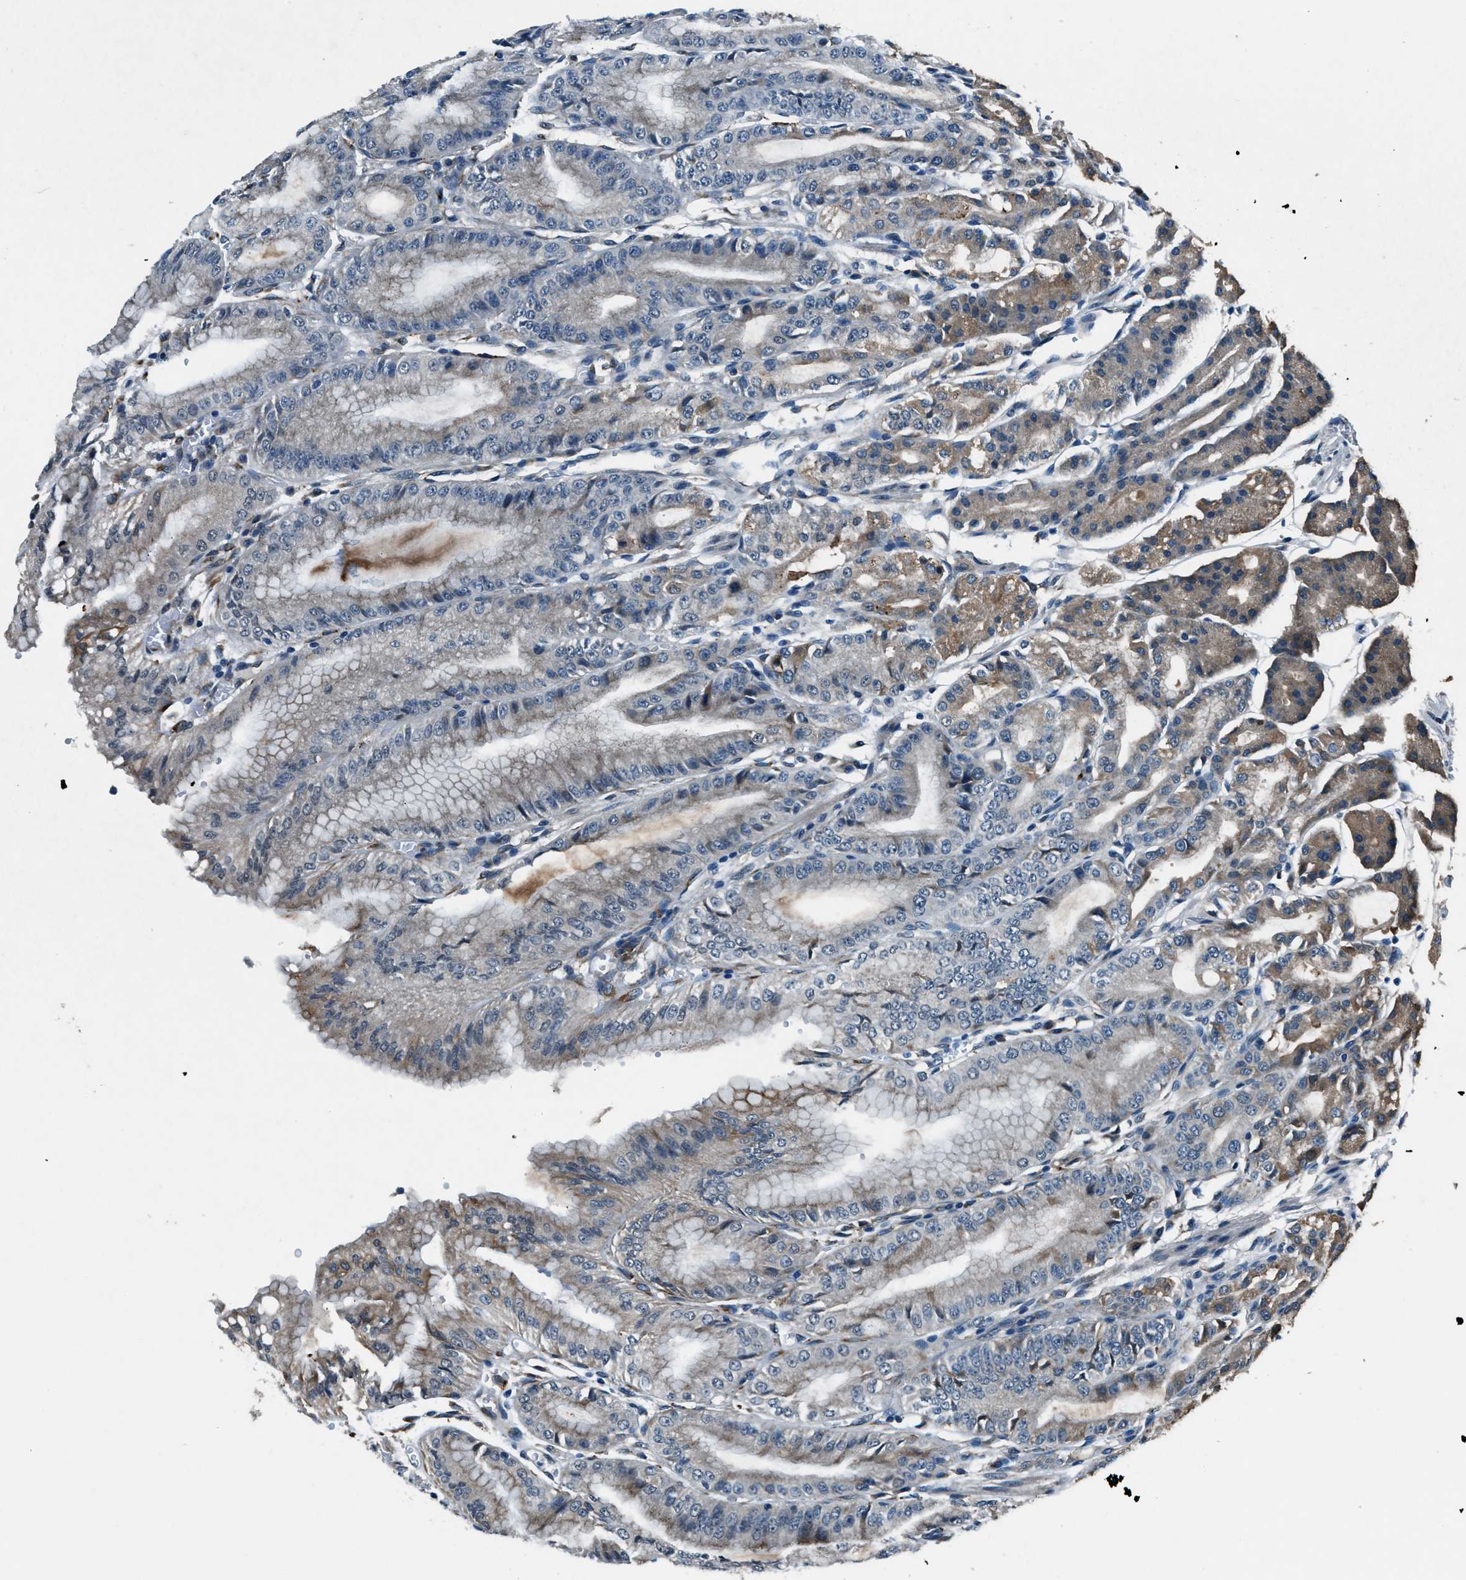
{"staining": {"intensity": "moderate", "quantity": "25%-75%", "location": "cytoplasmic/membranous"}, "tissue": "stomach", "cell_type": "Glandular cells", "image_type": "normal", "snomed": [{"axis": "morphology", "description": "Normal tissue, NOS"}, {"axis": "topography", "description": "Stomach, lower"}], "caption": "The photomicrograph displays staining of normal stomach, revealing moderate cytoplasmic/membranous protein positivity (brown color) within glandular cells.", "gene": "GINM1", "patient": {"sex": "male", "age": 71}}